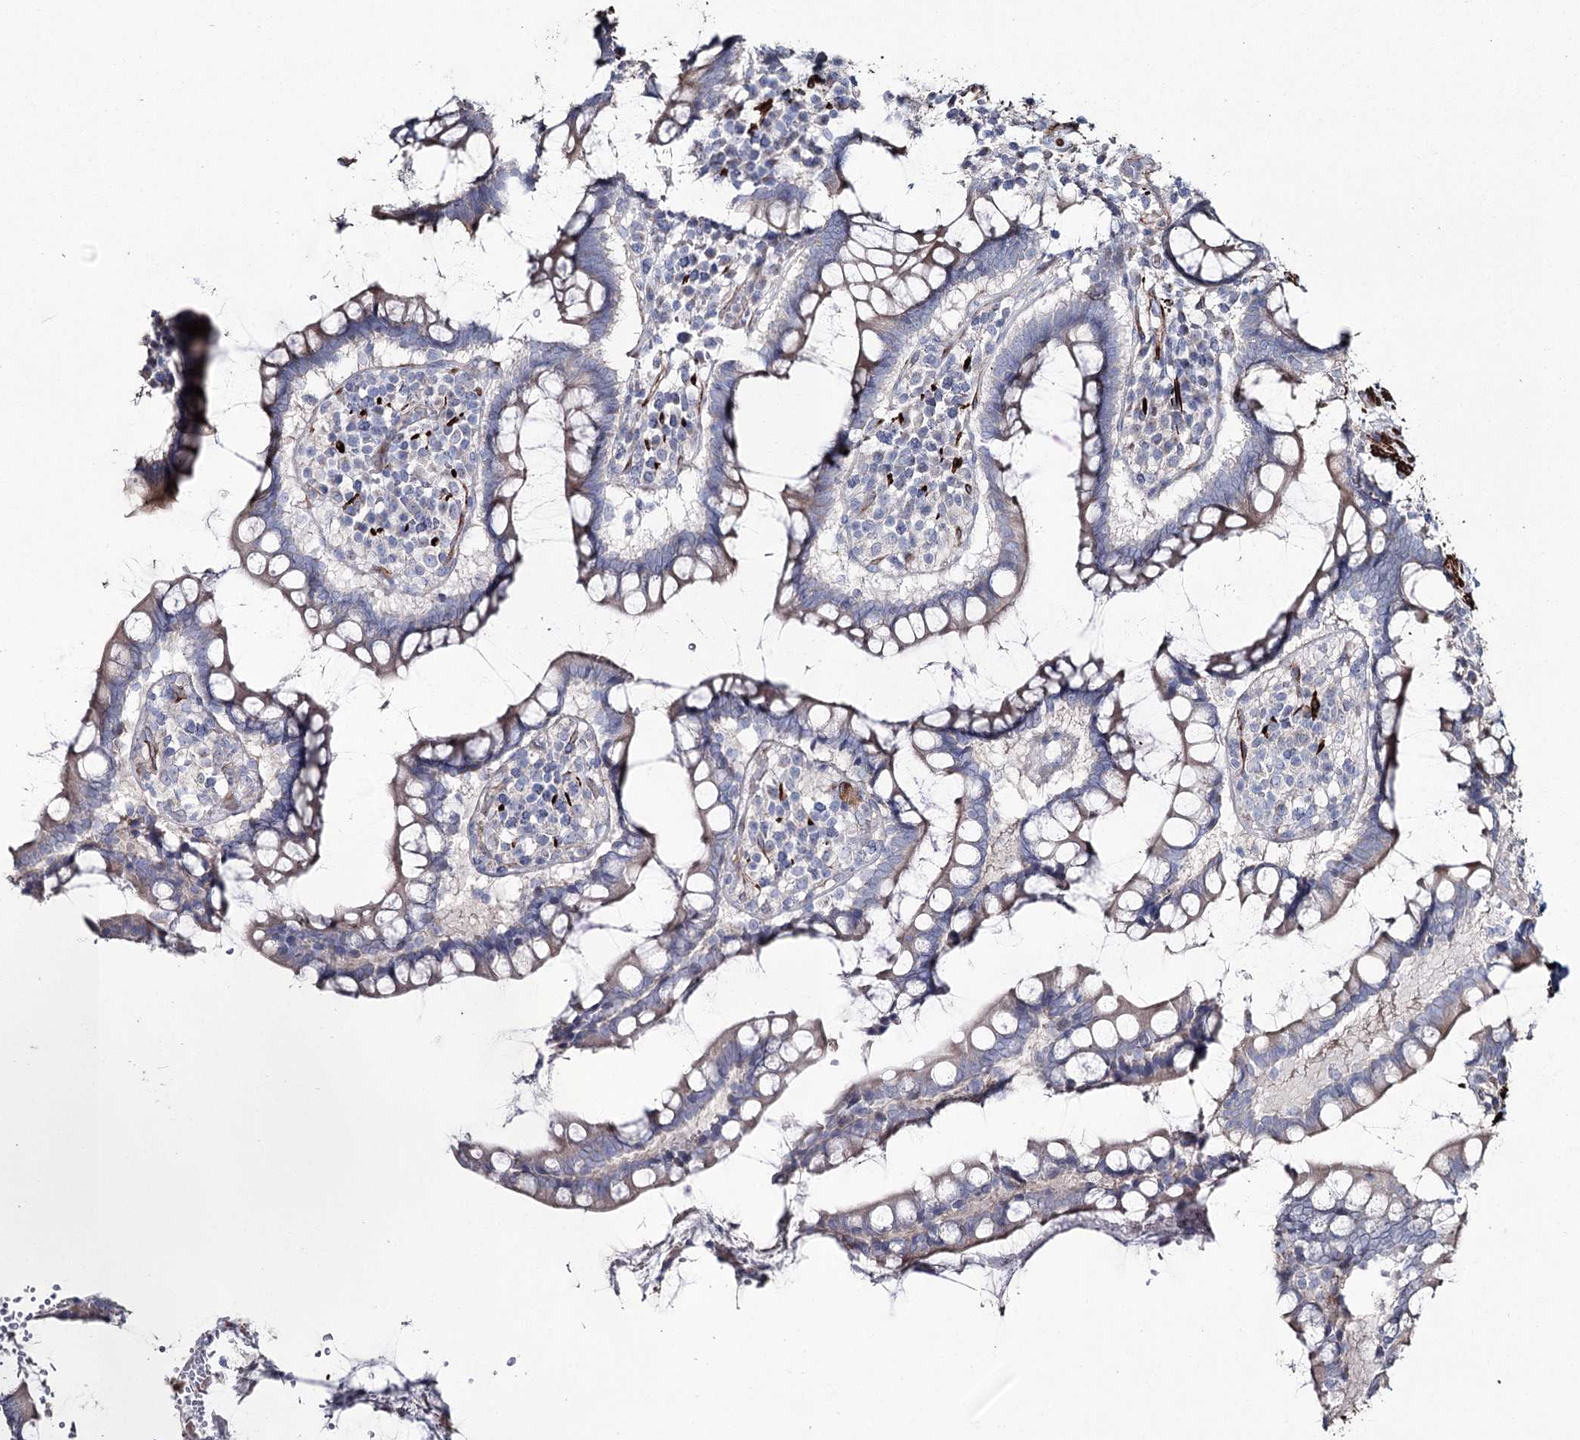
{"staining": {"intensity": "strong", "quantity": ">75%", "location": "cytoplasmic/membranous"}, "tissue": "colon", "cell_type": "Endothelial cells", "image_type": "normal", "snomed": [{"axis": "morphology", "description": "Normal tissue, NOS"}, {"axis": "topography", "description": "Colon"}], "caption": "Colon stained with IHC displays strong cytoplasmic/membranous positivity in about >75% of endothelial cells. Immunohistochemistry (ihc) stains the protein of interest in brown and the nuclei are stained blue.", "gene": "SUMF1", "patient": {"sex": "female", "age": 79}}